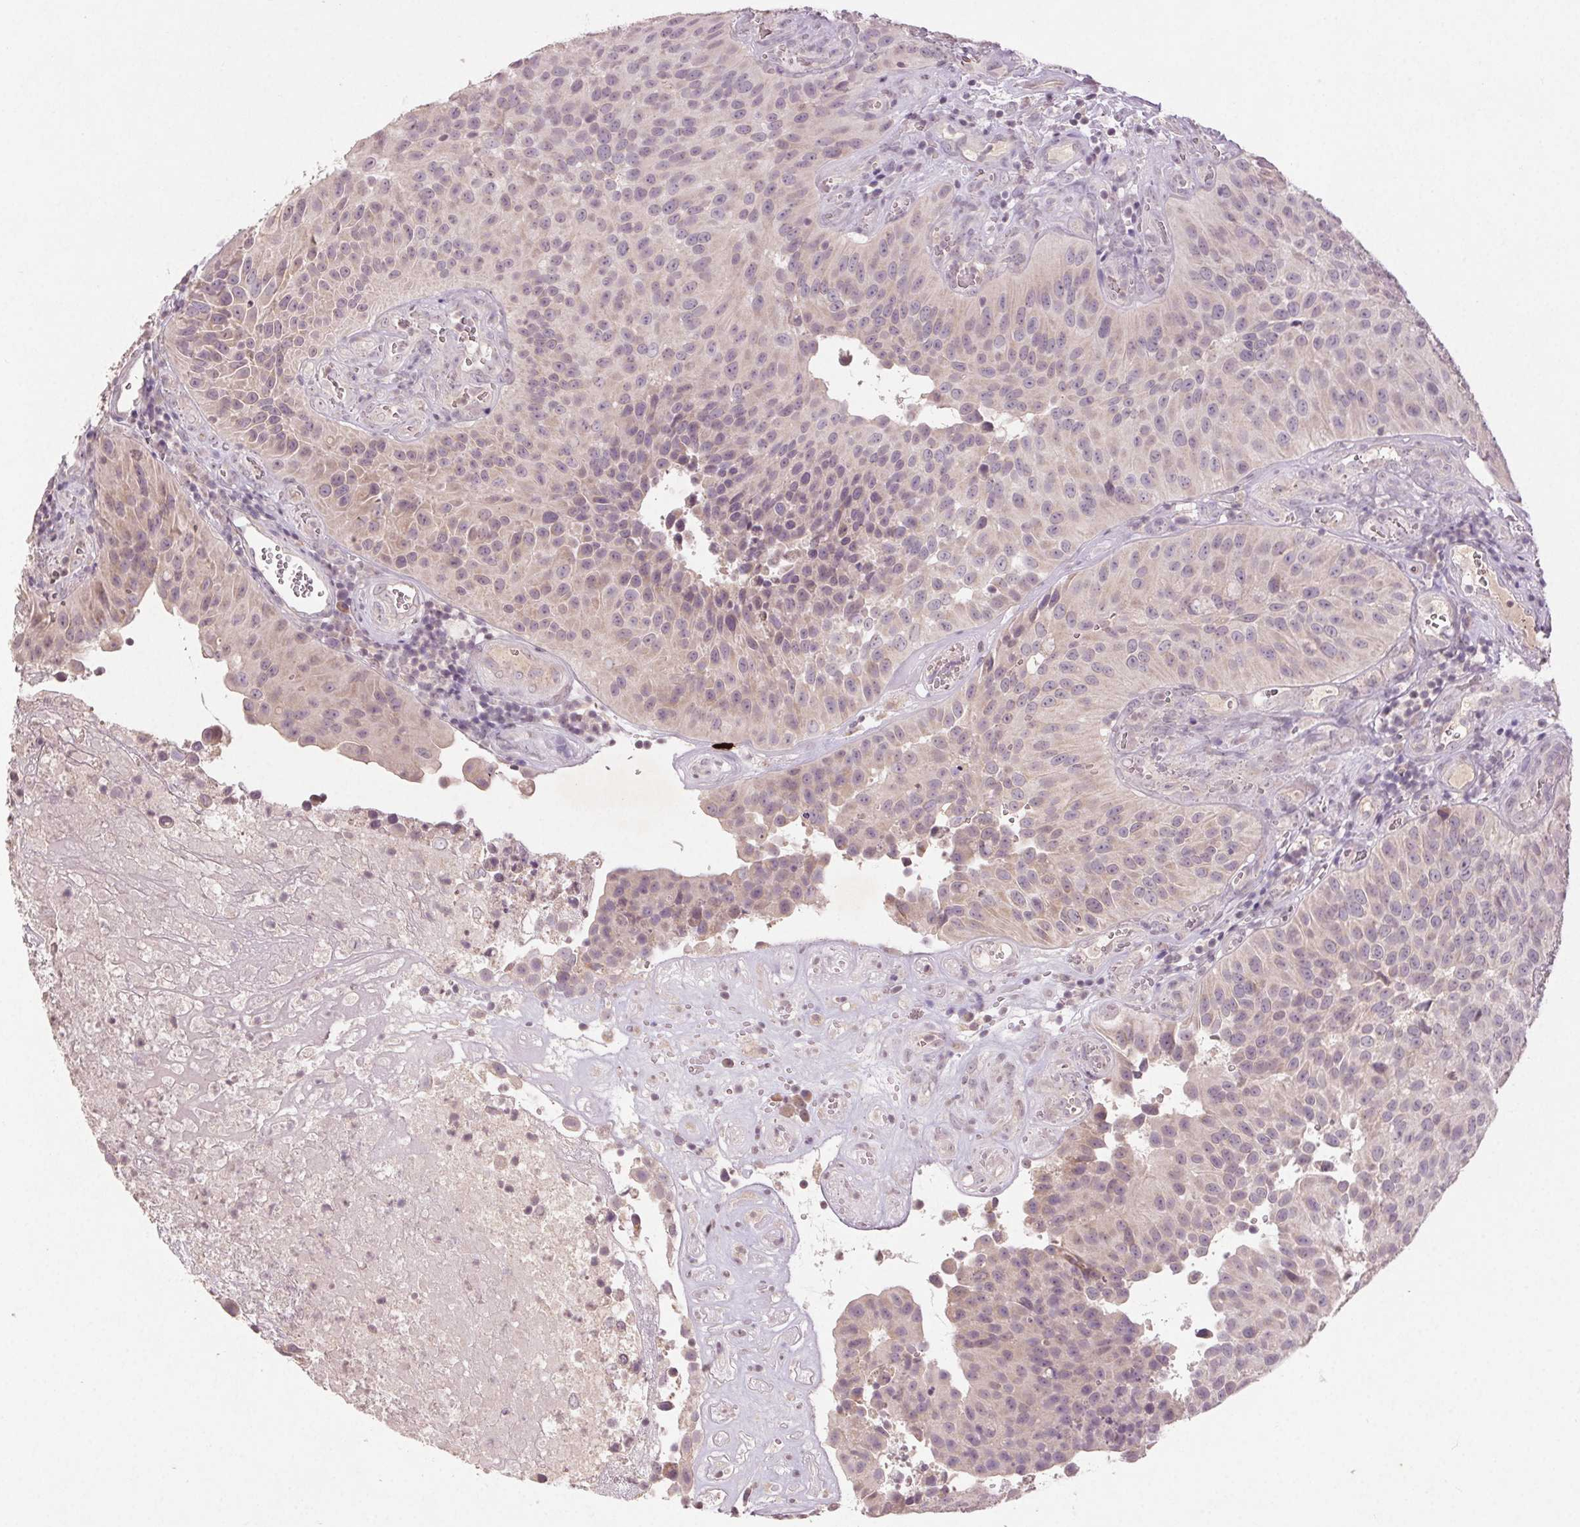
{"staining": {"intensity": "weak", "quantity": "<25%", "location": "cytoplasmic/membranous"}, "tissue": "urothelial cancer", "cell_type": "Tumor cells", "image_type": "cancer", "snomed": [{"axis": "morphology", "description": "Urothelial carcinoma, Low grade"}, {"axis": "topography", "description": "Urinary bladder"}], "caption": "The immunohistochemistry (IHC) image has no significant staining in tumor cells of low-grade urothelial carcinoma tissue. (DAB (3,3'-diaminobenzidine) immunohistochemistry (IHC), high magnification).", "gene": "KLRC3", "patient": {"sex": "male", "age": 76}}